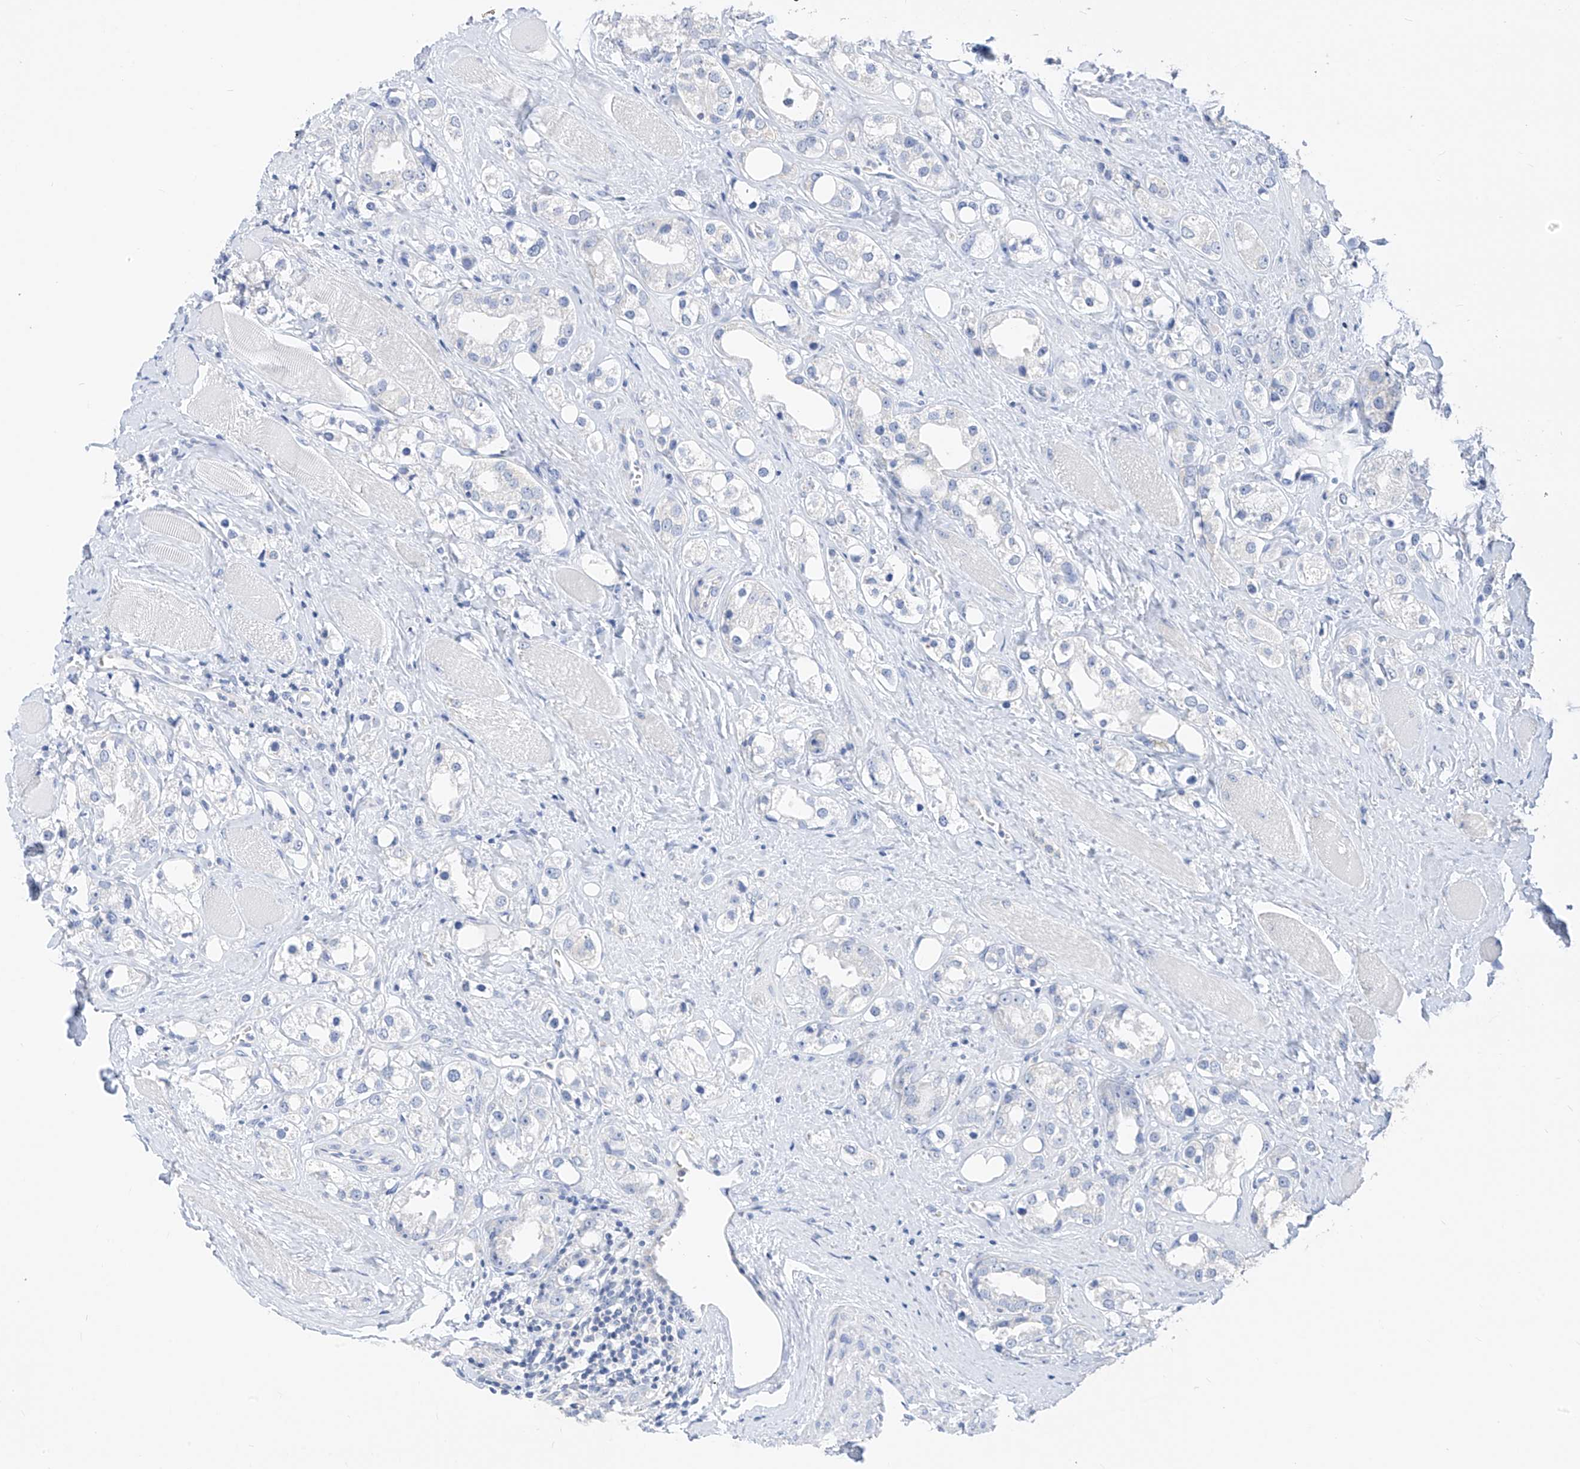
{"staining": {"intensity": "negative", "quantity": "none", "location": "none"}, "tissue": "prostate cancer", "cell_type": "Tumor cells", "image_type": "cancer", "snomed": [{"axis": "morphology", "description": "Adenocarcinoma, NOS"}, {"axis": "topography", "description": "Prostate"}], "caption": "Histopathology image shows no significant protein staining in tumor cells of prostate cancer (adenocarcinoma).", "gene": "ZZEF1", "patient": {"sex": "male", "age": 79}}